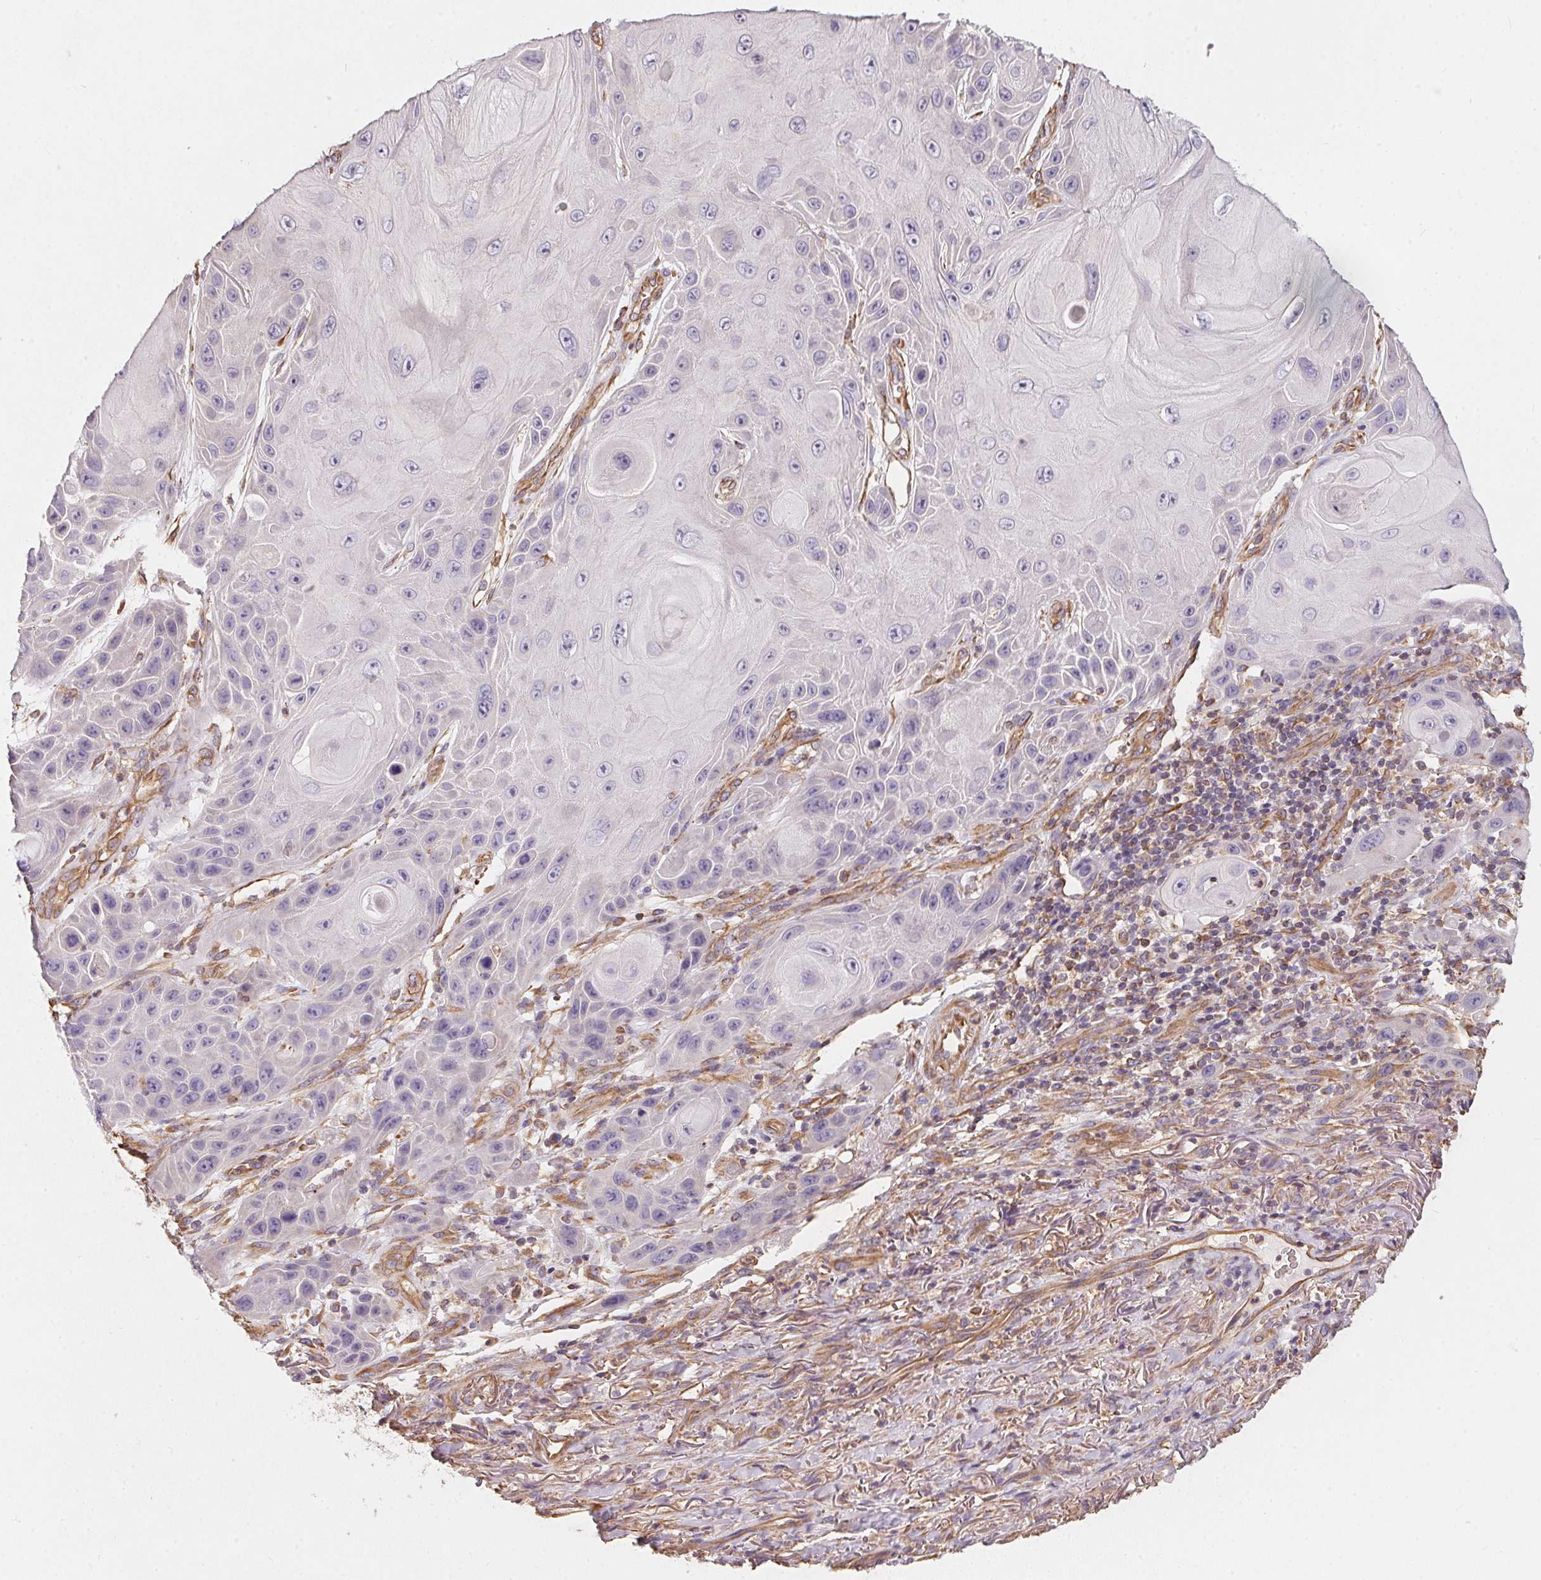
{"staining": {"intensity": "negative", "quantity": "none", "location": "none"}, "tissue": "skin cancer", "cell_type": "Tumor cells", "image_type": "cancer", "snomed": [{"axis": "morphology", "description": "Squamous cell carcinoma, NOS"}, {"axis": "topography", "description": "Skin"}], "caption": "Immunohistochemical staining of skin cancer (squamous cell carcinoma) exhibits no significant expression in tumor cells.", "gene": "TBKBP1", "patient": {"sex": "female", "age": 94}}